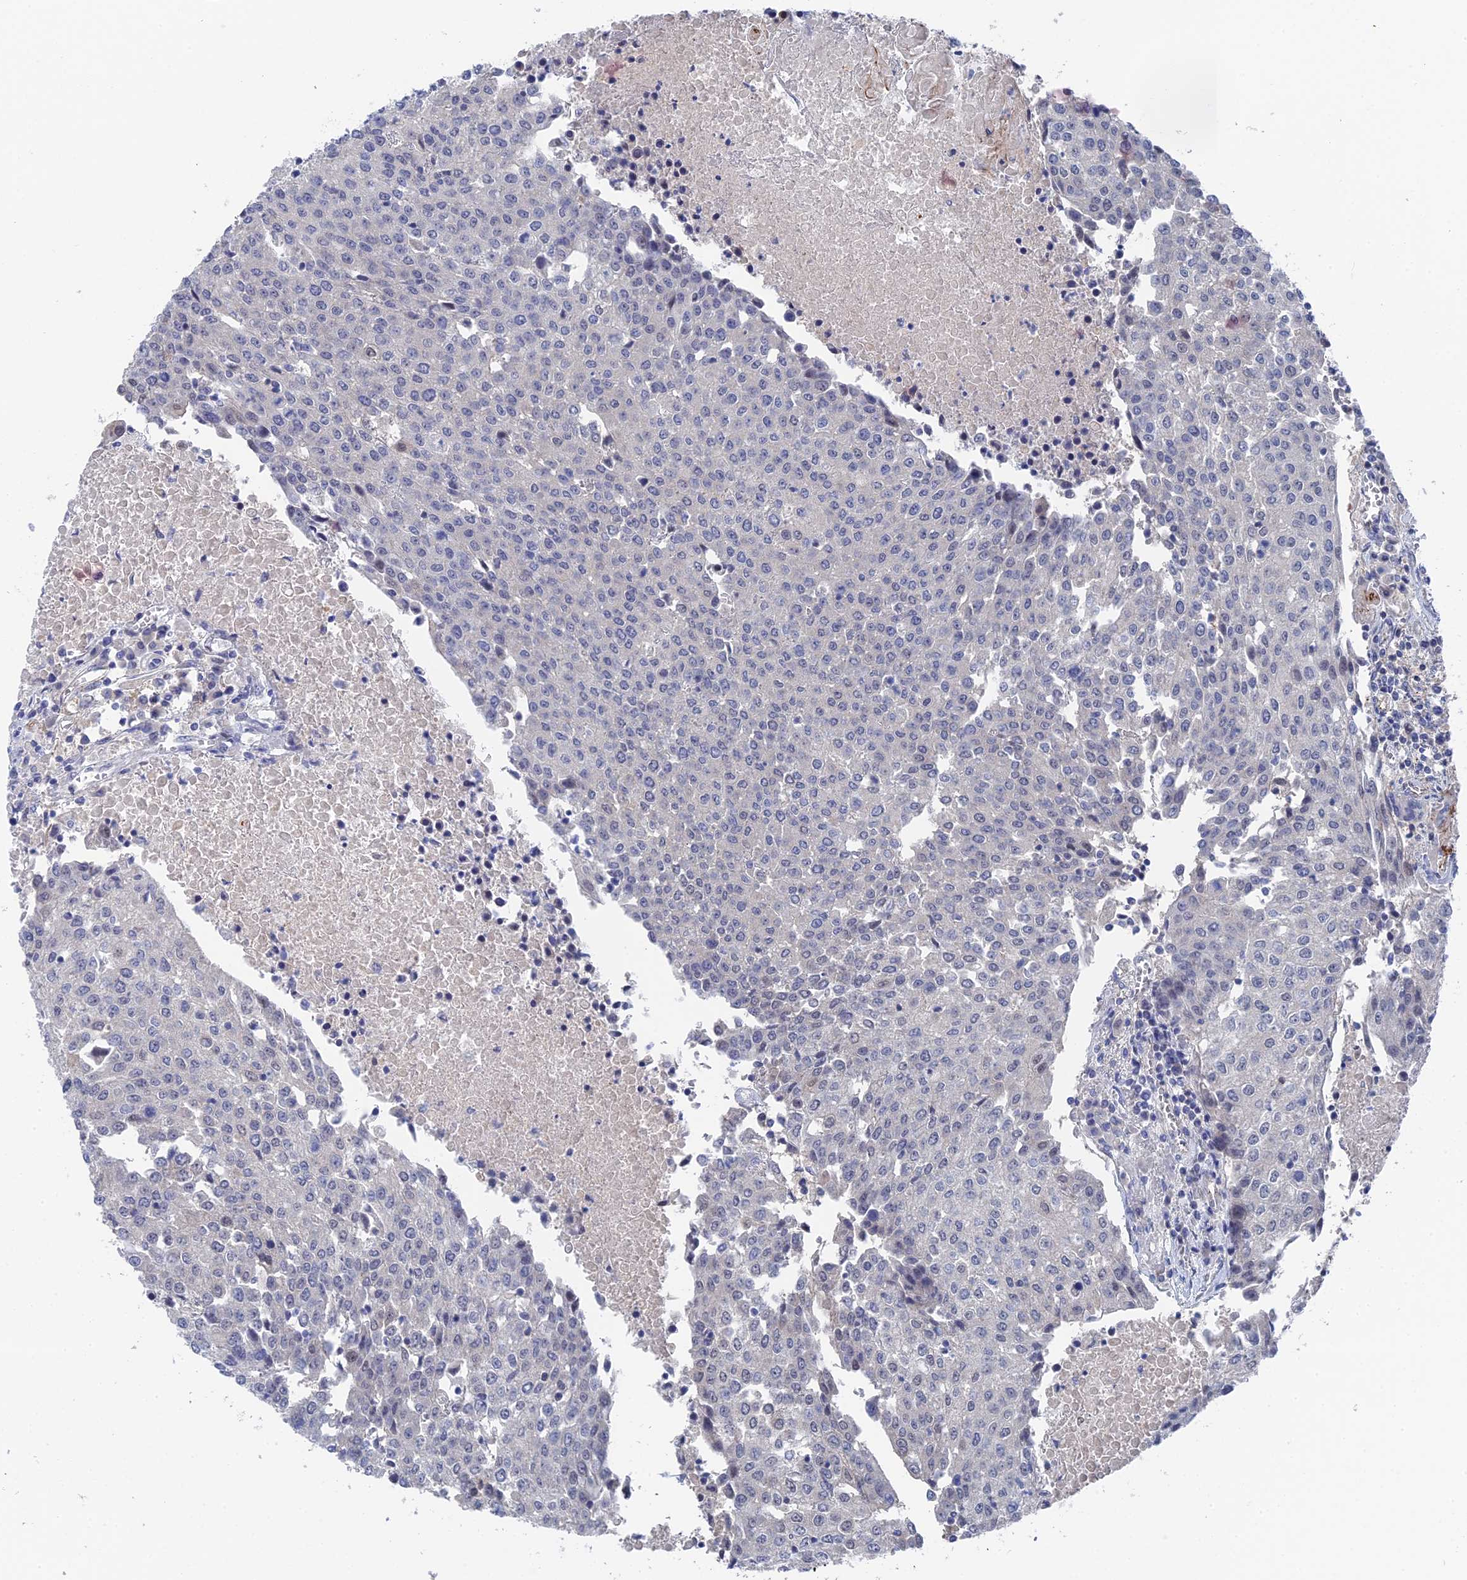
{"staining": {"intensity": "negative", "quantity": "none", "location": "none"}, "tissue": "urothelial cancer", "cell_type": "Tumor cells", "image_type": "cancer", "snomed": [{"axis": "morphology", "description": "Urothelial carcinoma, High grade"}, {"axis": "topography", "description": "Urinary bladder"}], "caption": "Tumor cells are negative for protein expression in human high-grade urothelial carcinoma. (Brightfield microscopy of DAB (3,3'-diaminobenzidine) immunohistochemistry (IHC) at high magnification).", "gene": "MTHFSD", "patient": {"sex": "female", "age": 85}}